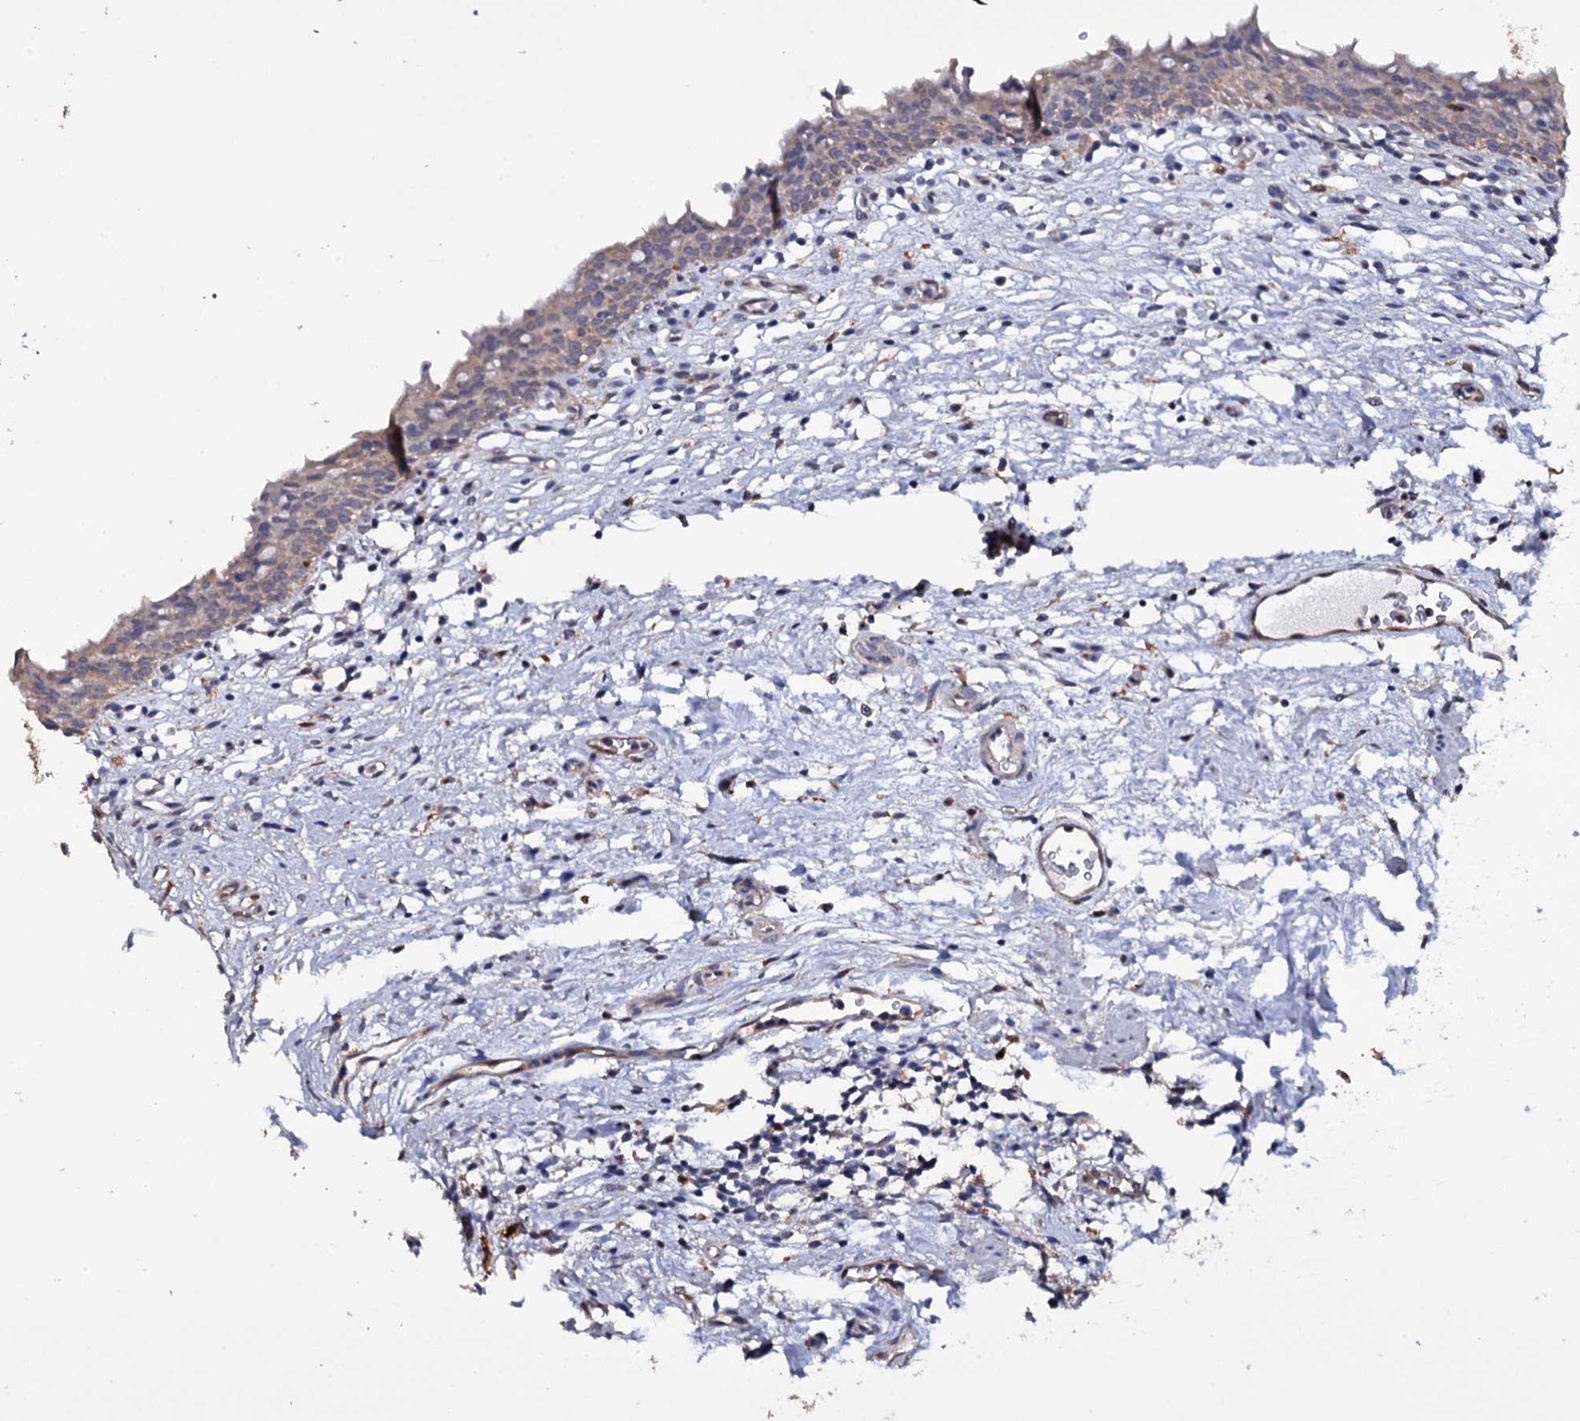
{"staining": {"intensity": "moderate", "quantity": ">75%", "location": "cytoplasmic/membranous,nuclear"}, "tissue": "urinary bladder", "cell_type": "Urothelial cells", "image_type": "normal", "snomed": [{"axis": "morphology", "description": "Normal tissue, NOS"}, {"axis": "morphology", "description": "Inflammation, NOS"}, {"axis": "topography", "description": "Urinary bladder"}], "caption": "Protein analysis of benign urinary bladder shows moderate cytoplasmic/membranous,nuclear staining in about >75% of urothelial cells. The protein is shown in brown color, while the nuclei are stained blue.", "gene": "CRYL1", "patient": {"sex": "male", "age": 63}}